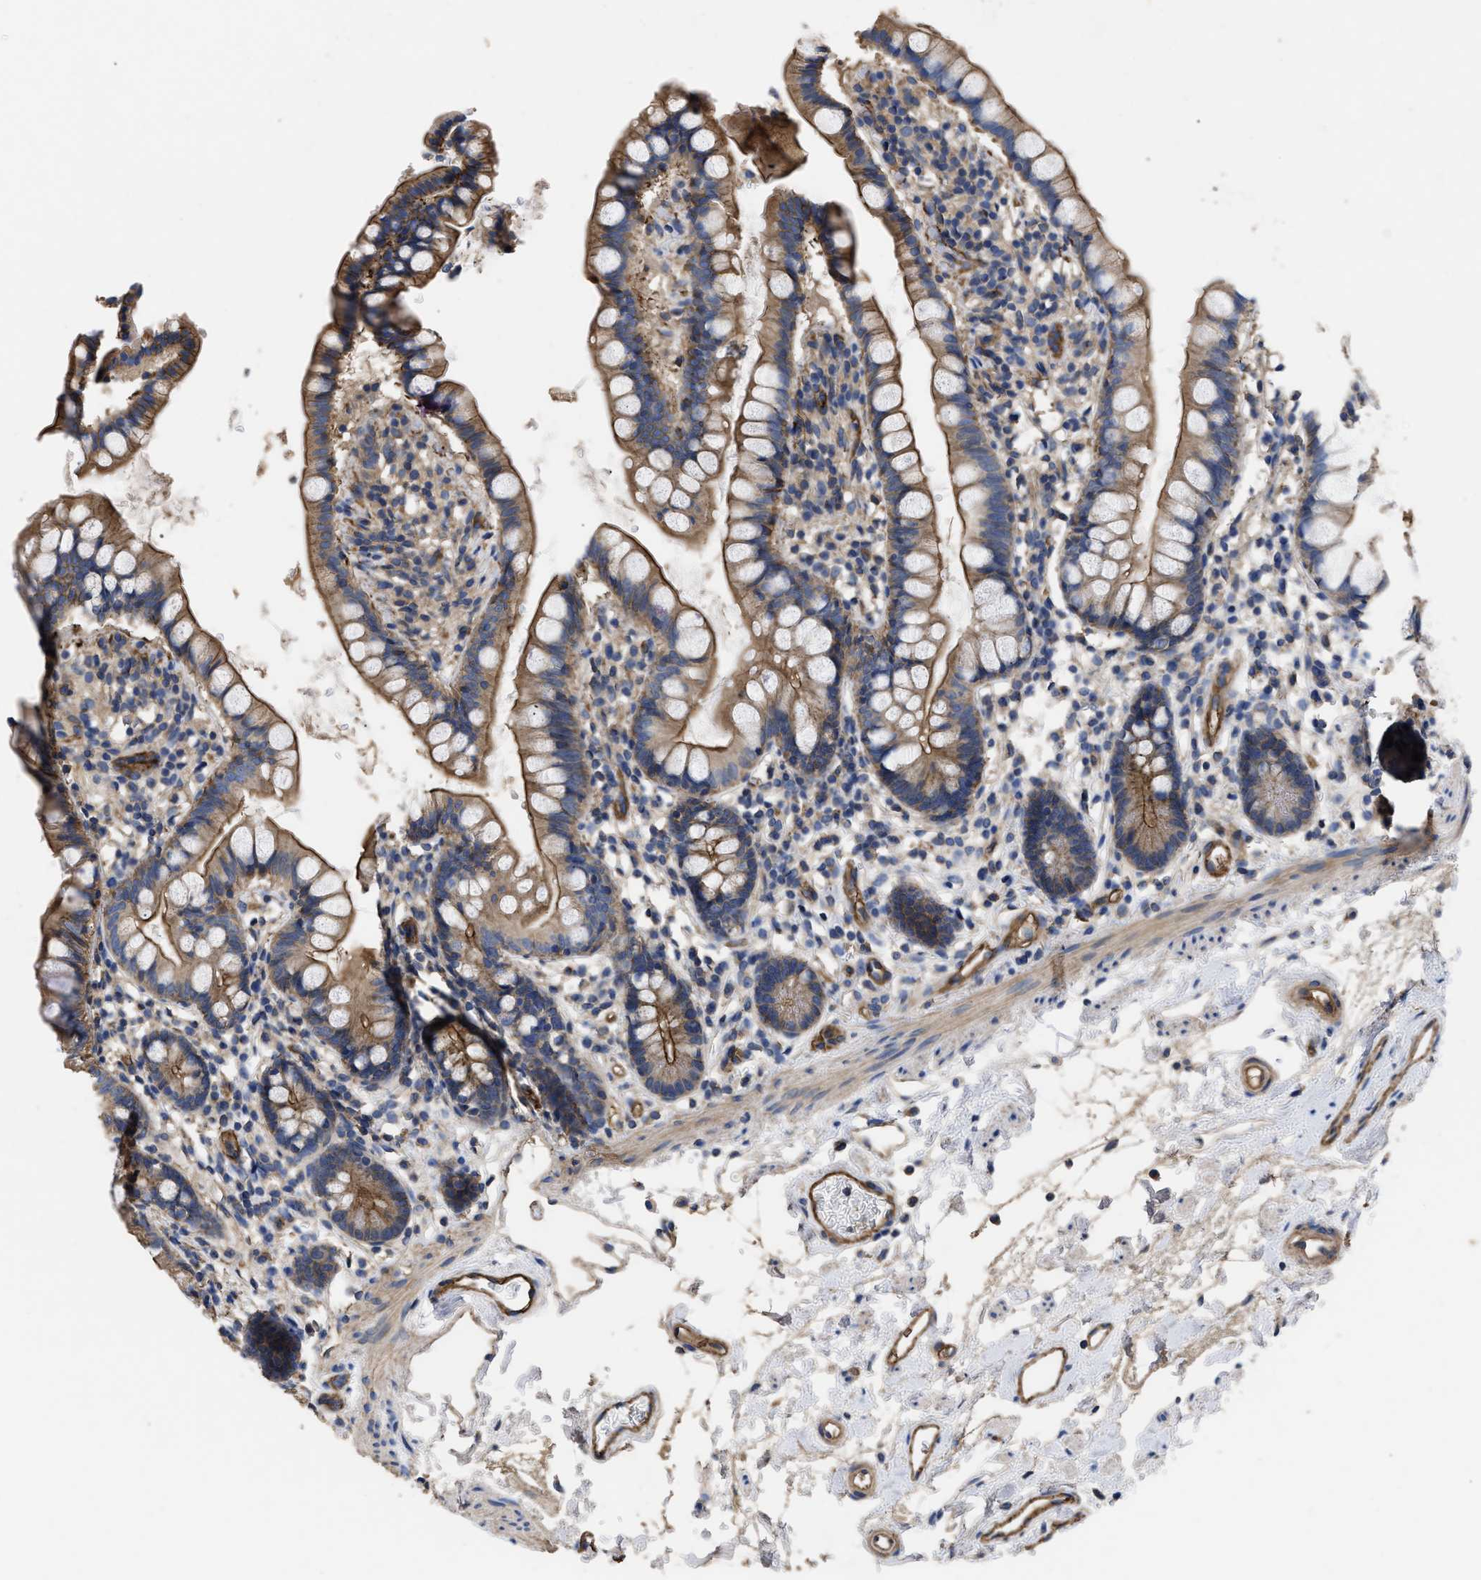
{"staining": {"intensity": "moderate", "quantity": "25%-75%", "location": "cytoplasmic/membranous"}, "tissue": "small intestine", "cell_type": "Glandular cells", "image_type": "normal", "snomed": [{"axis": "morphology", "description": "Normal tissue, NOS"}, {"axis": "topography", "description": "Small intestine"}], "caption": "IHC of unremarkable human small intestine reveals medium levels of moderate cytoplasmic/membranous positivity in about 25%-75% of glandular cells.", "gene": "USP4", "patient": {"sex": "female", "age": 84}}